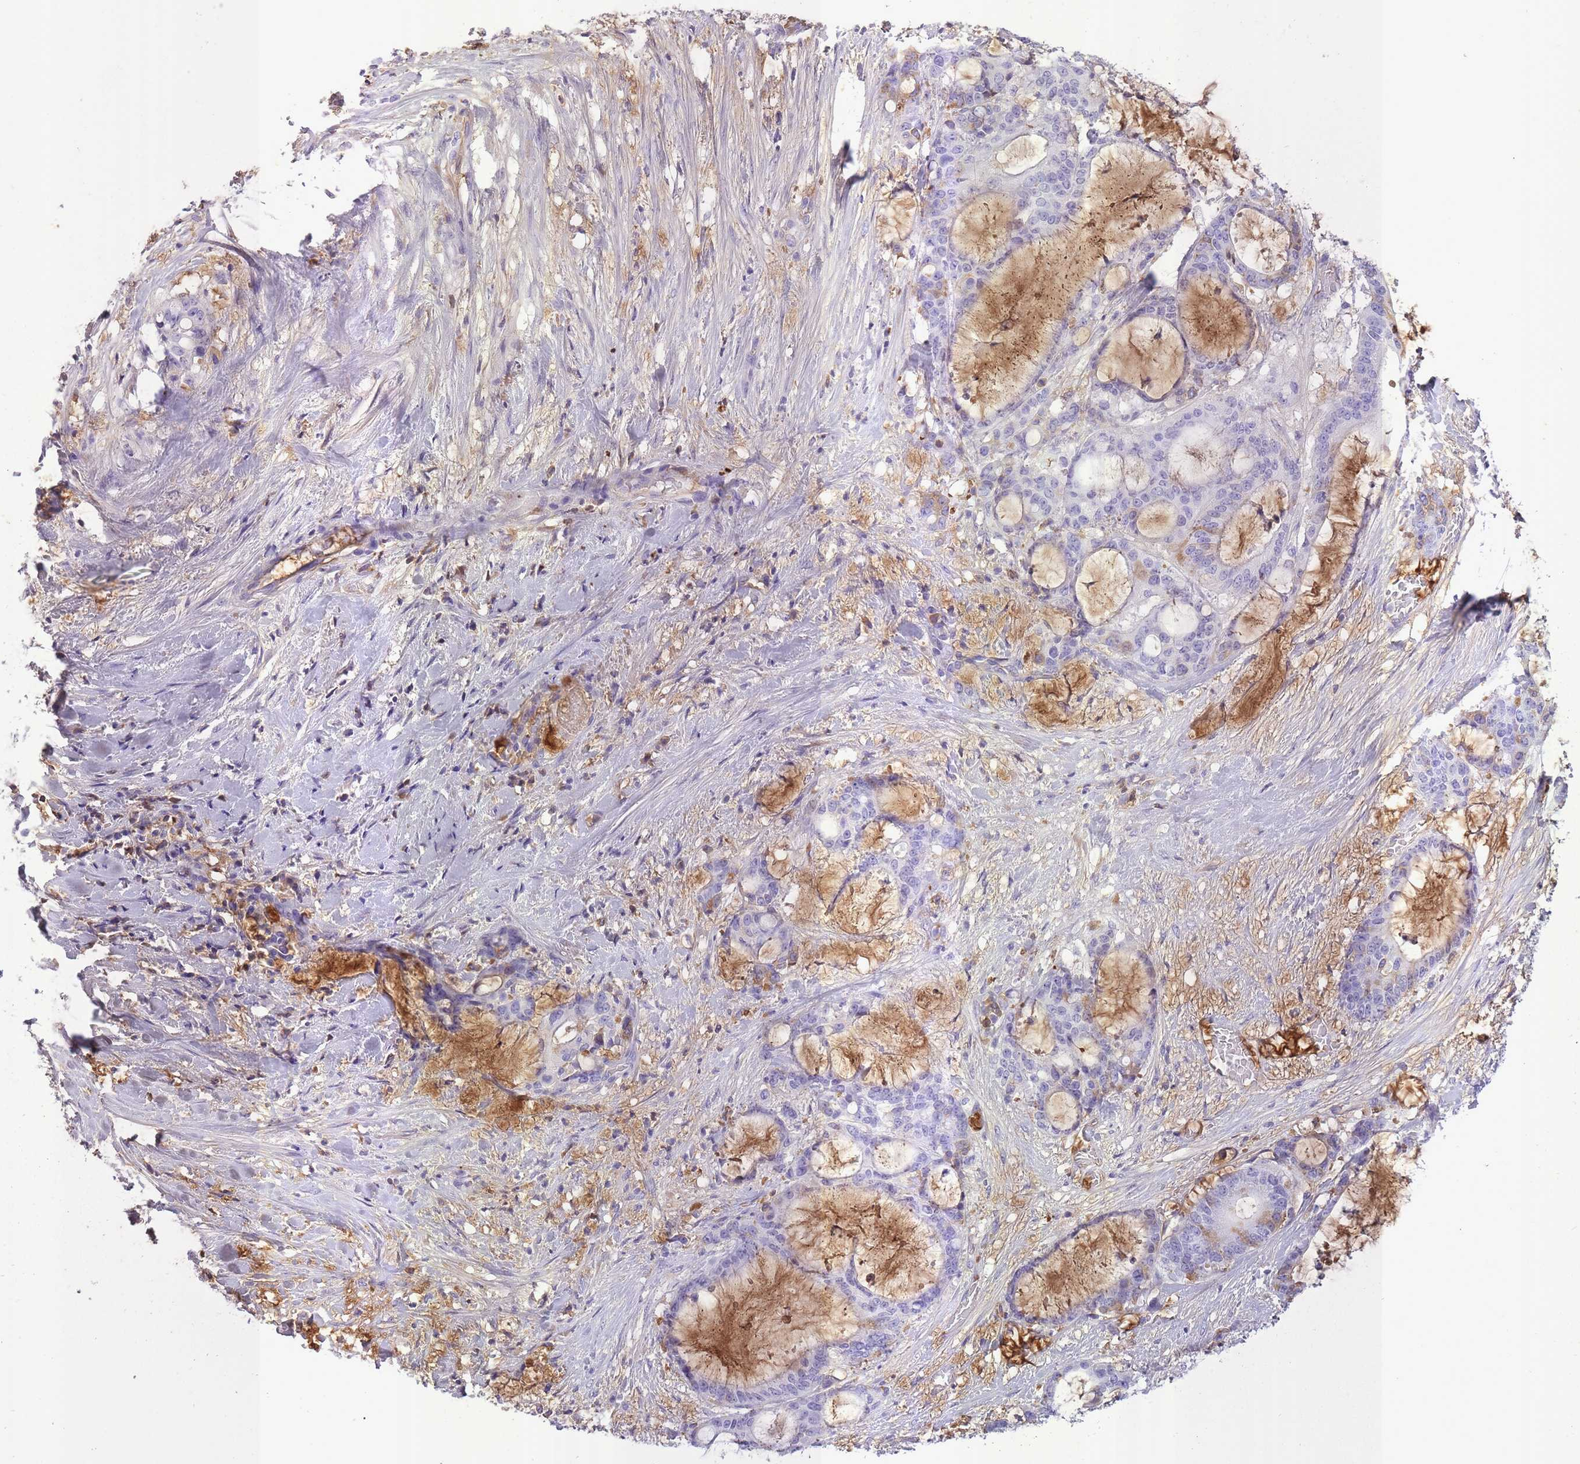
{"staining": {"intensity": "negative", "quantity": "none", "location": "none"}, "tissue": "liver cancer", "cell_type": "Tumor cells", "image_type": "cancer", "snomed": [{"axis": "morphology", "description": "Normal tissue, NOS"}, {"axis": "morphology", "description": "Cholangiocarcinoma"}, {"axis": "topography", "description": "Liver"}, {"axis": "topography", "description": "Peripheral nerve tissue"}], "caption": "This is a histopathology image of immunohistochemistry (IHC) staining of liver cholangiocarcinoma, which shows no positivity in tumor cells.", "gene": "IGKV1D-42", "patient": {"sex": "female", "age": 73}}